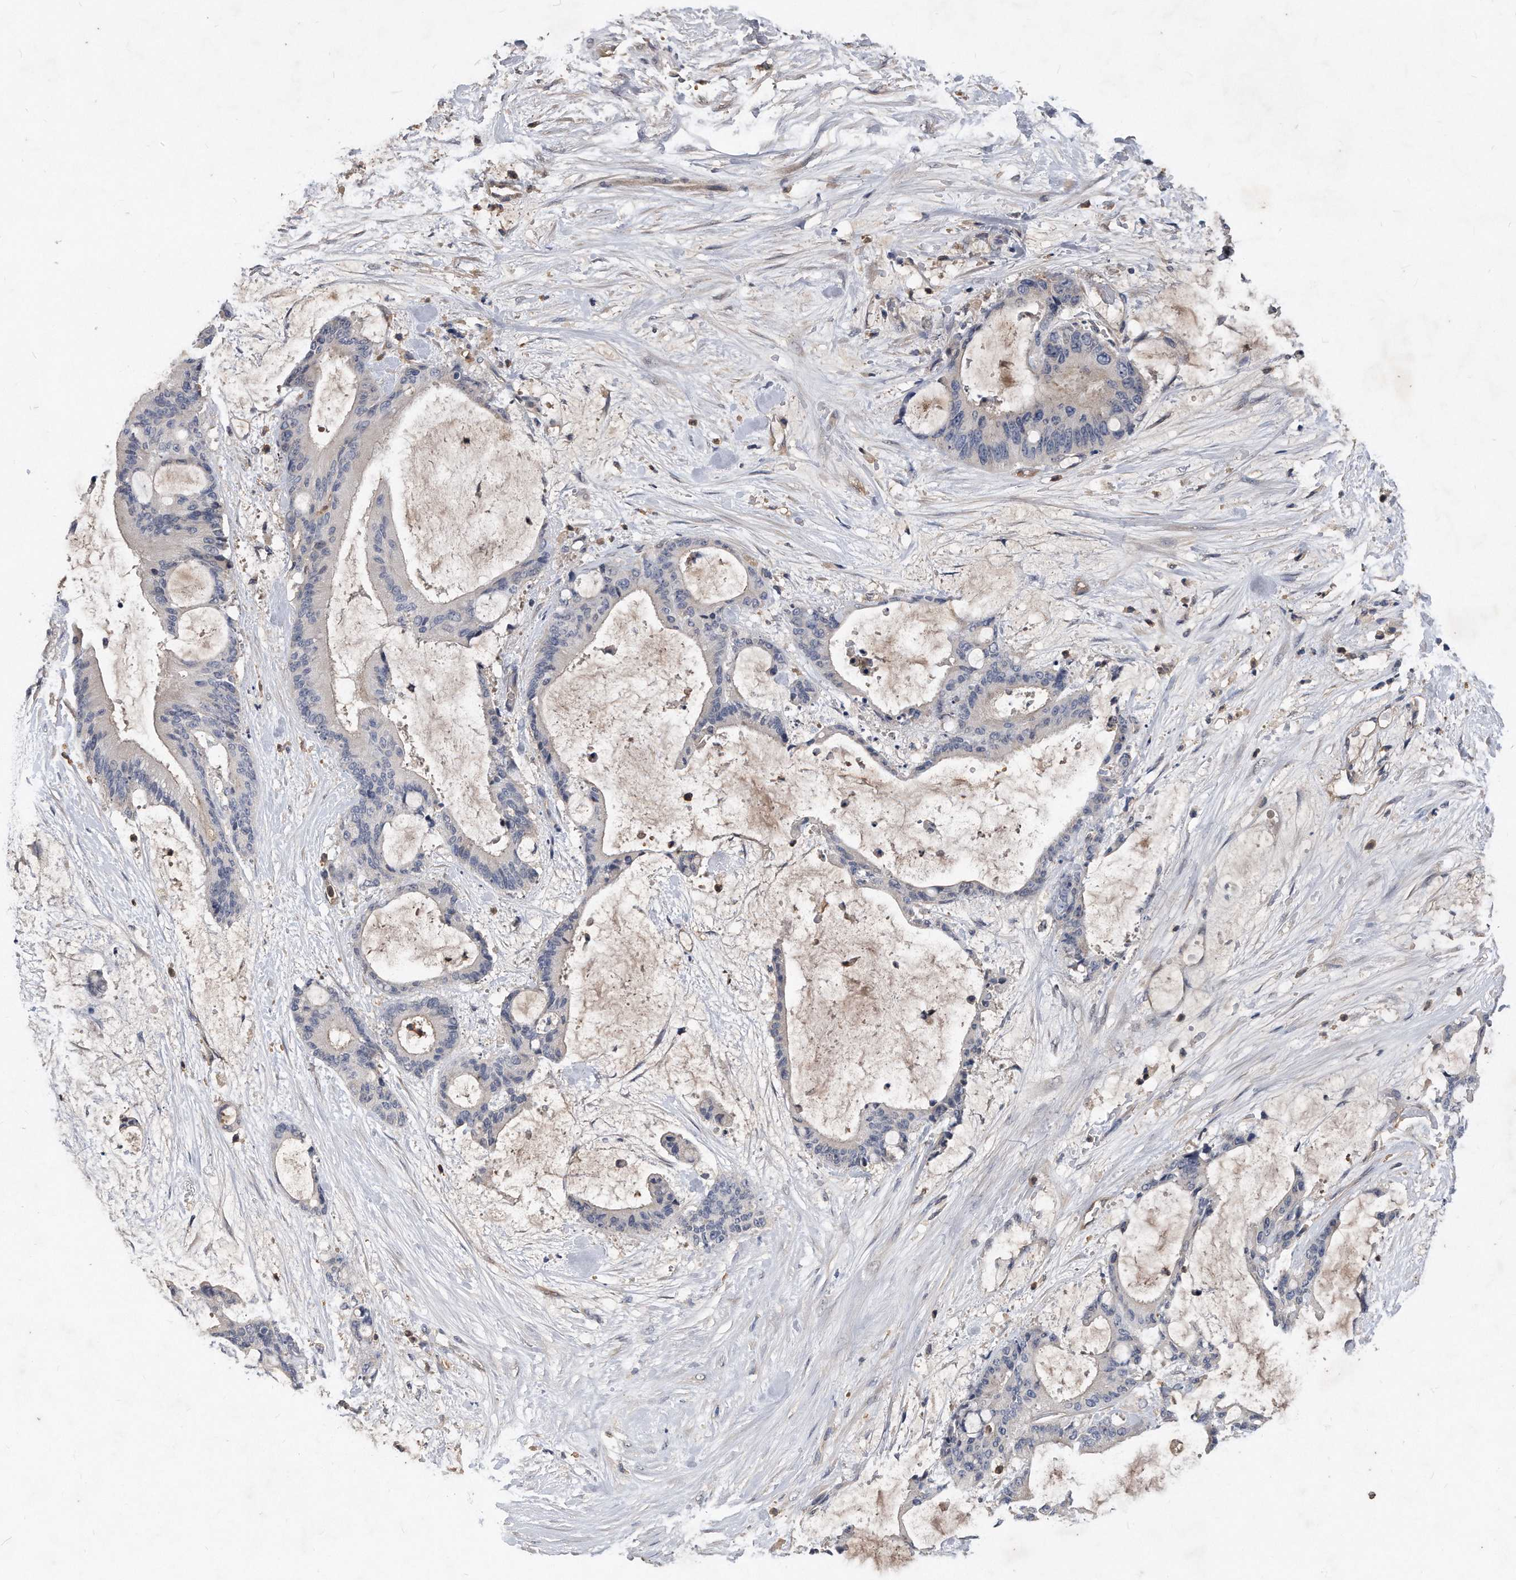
{"staining": {"intensity": "negative", "quantity": "none", "location": "none"}, "tissue": "liver cancer", "cell_type": "Tumor cells", "image_type": "cancer", "snomed": [{"axis": "morphology", "description": "Cholangiocarcinoma"}, {"axis": "topography", "description": "Liver"}], "caption": "Immunohistochemical staining of human liver cancer shows no significant expression in tumor cells.", "gene": "HOMER3", "patient": {"sex": "female", "age": 73}}